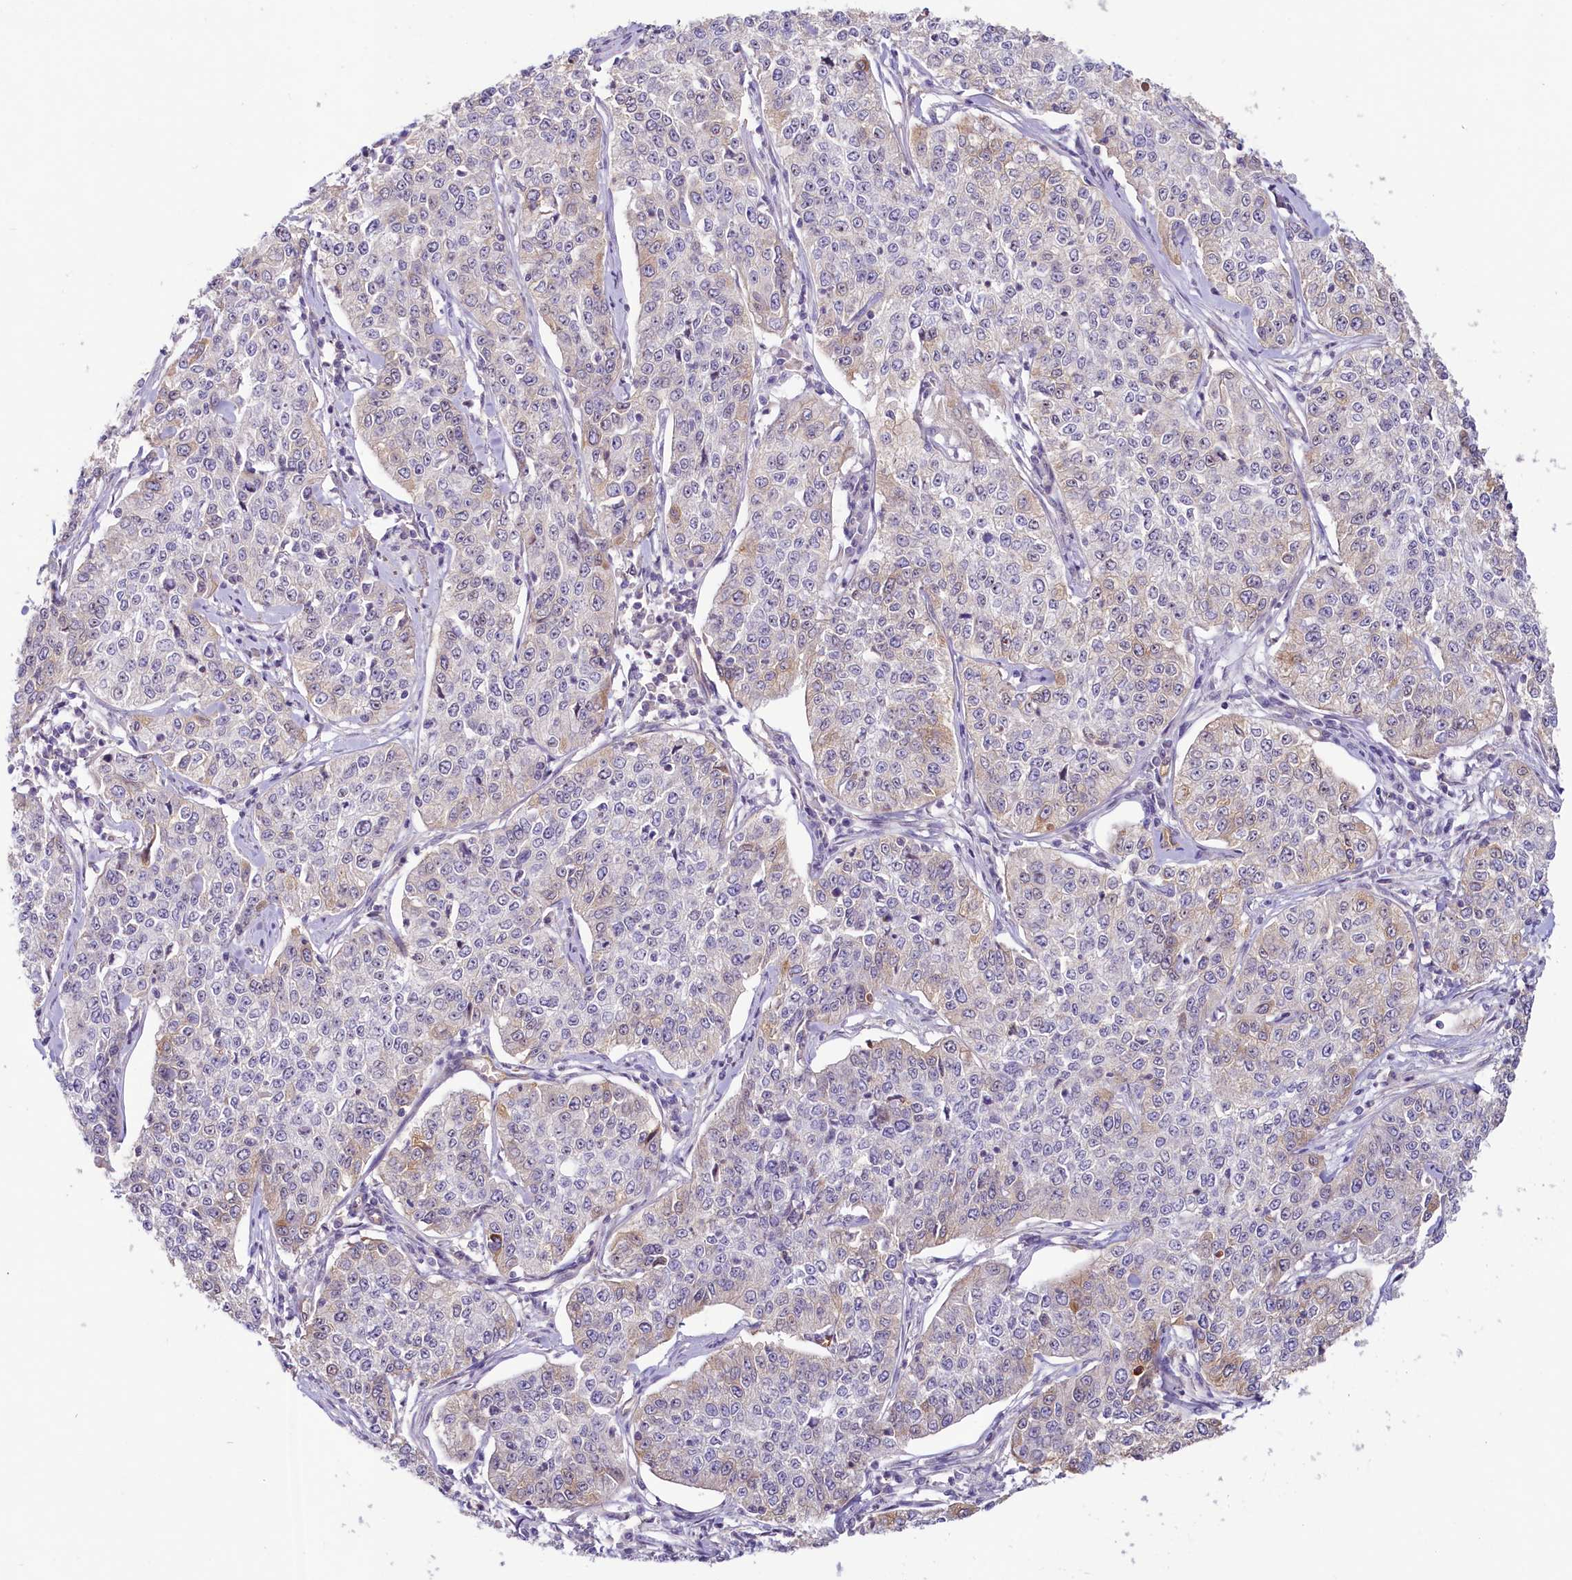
{"staining": {"intensity": "negative", "quantity": "none", "location": "none"}, "tissue": "cervical cancer", "cell_type": "Tumor cells", "image_type": "cancer", "snomed": [{"axis": "morphology", "description": "Squamous cell carcinoma, NOS"}, {"axis": "topography", "description": "Cervix"}], "caption": "Cervical cancer (squamous cell carcinoma) stained for a protein using IHC displays no expression tumor cells.", "gene": "PROCR", "patient": {"sex": "female", "age": 35}}